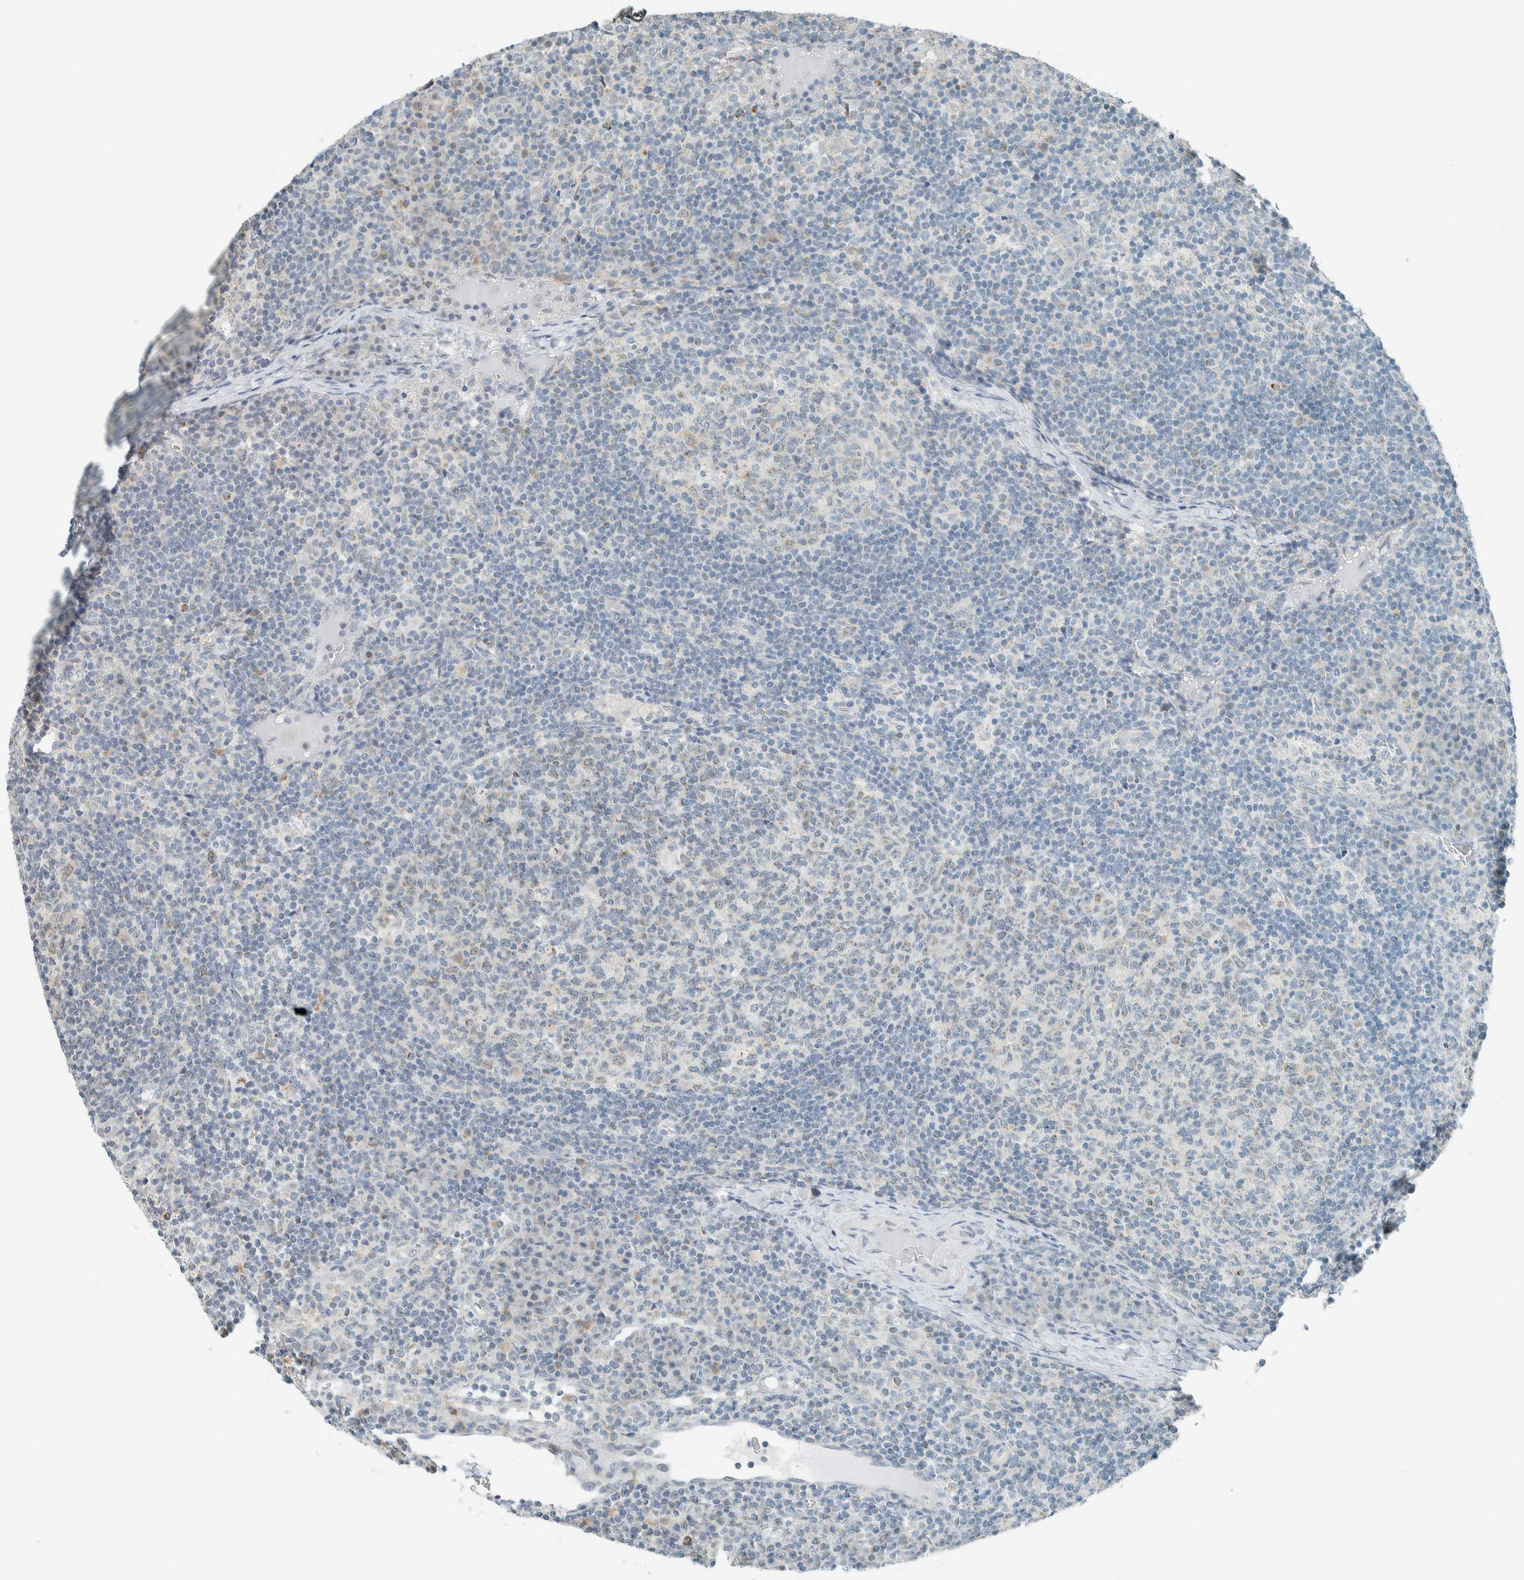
{"staining": {"intensity": "weak", "quantity": "<25%", "location": "cytoplasmic/membranous"}, "tissue": "lymph node", "cell_type": "Germinal center cells", "image_type": "normal", "snomed": [{"axis": "morphology", "description": "Normal tissue, NOS"}, {"axis": "morphology", "description": "Inflammation, NOS"}, {"axis": "topography", "description": "Lymph node"}], "caption": "Immunohistochemistry image of benign lymph node stained for a protein (brown), which shows no expression in germinal center cells. (Stains: DAB immunohistochemistry with hematoxylin counter stain, Microscopy: brightfield microscopy at high magnification).", "gene": "AARSD1", "patient": {"sex": "male", "age": 55}}